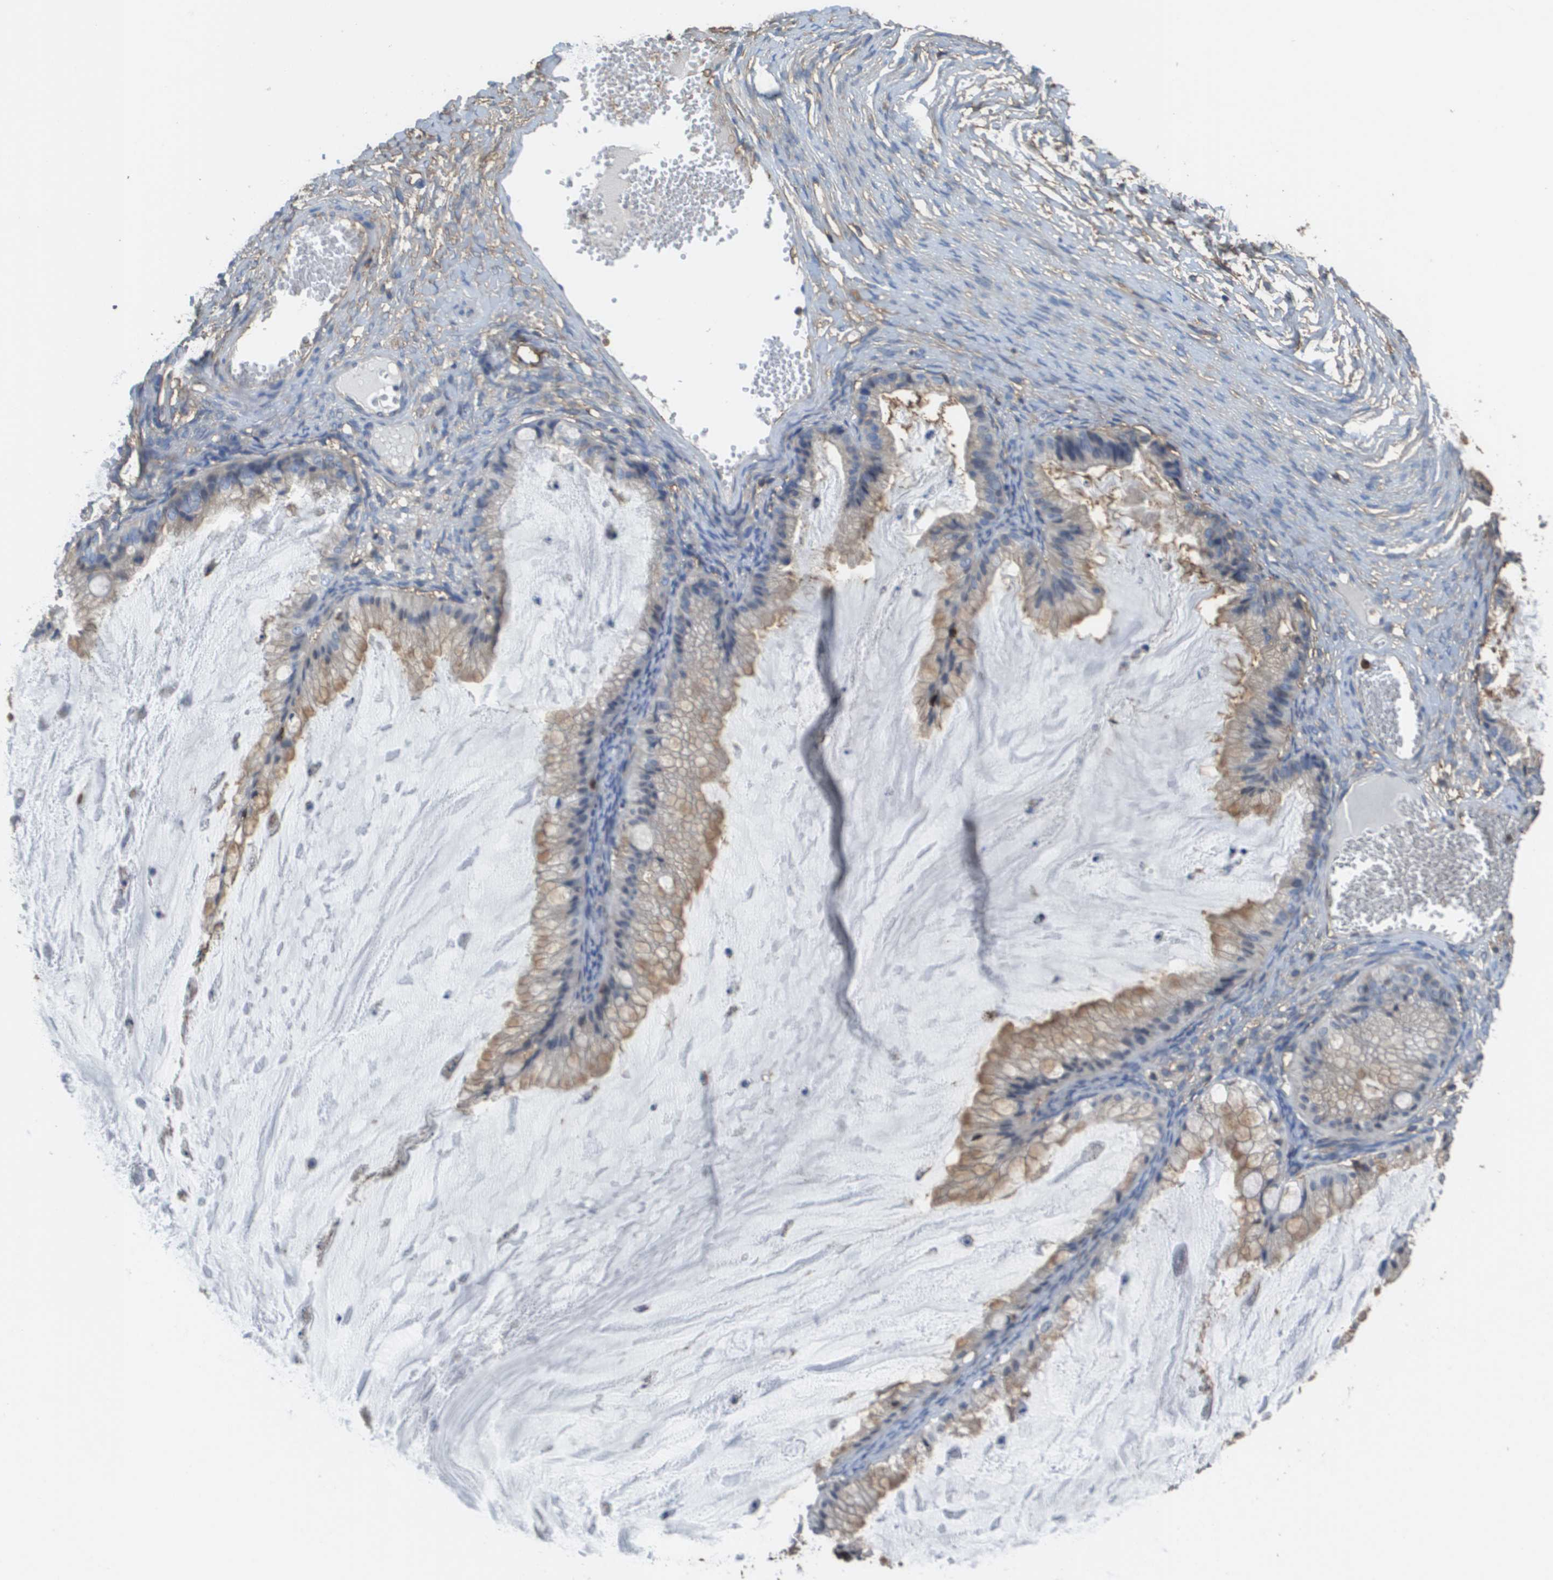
{"staining": {"intensity": "weak", "quantity": "25%-75%", "location": "cytoplasmic/membranous"}, "tissue": "ovarian cancer", "cell_type": "Tumor cells", "image_type": "cancer", "snomed": [{"axis": "morphology", "description": "Cystadenocarcinoma, mucinous, NOS"}, {"axis": "topography", "description": "Ovary"}], "caption": "Ovarian cancer (mucinous cystadenocarcinoma) tissue displays weak cytoplasmic/membranous positivity in about 25%-75% of tumor cells", "gene": "PASK", "patient": {"sex": "female", "age": 57}}